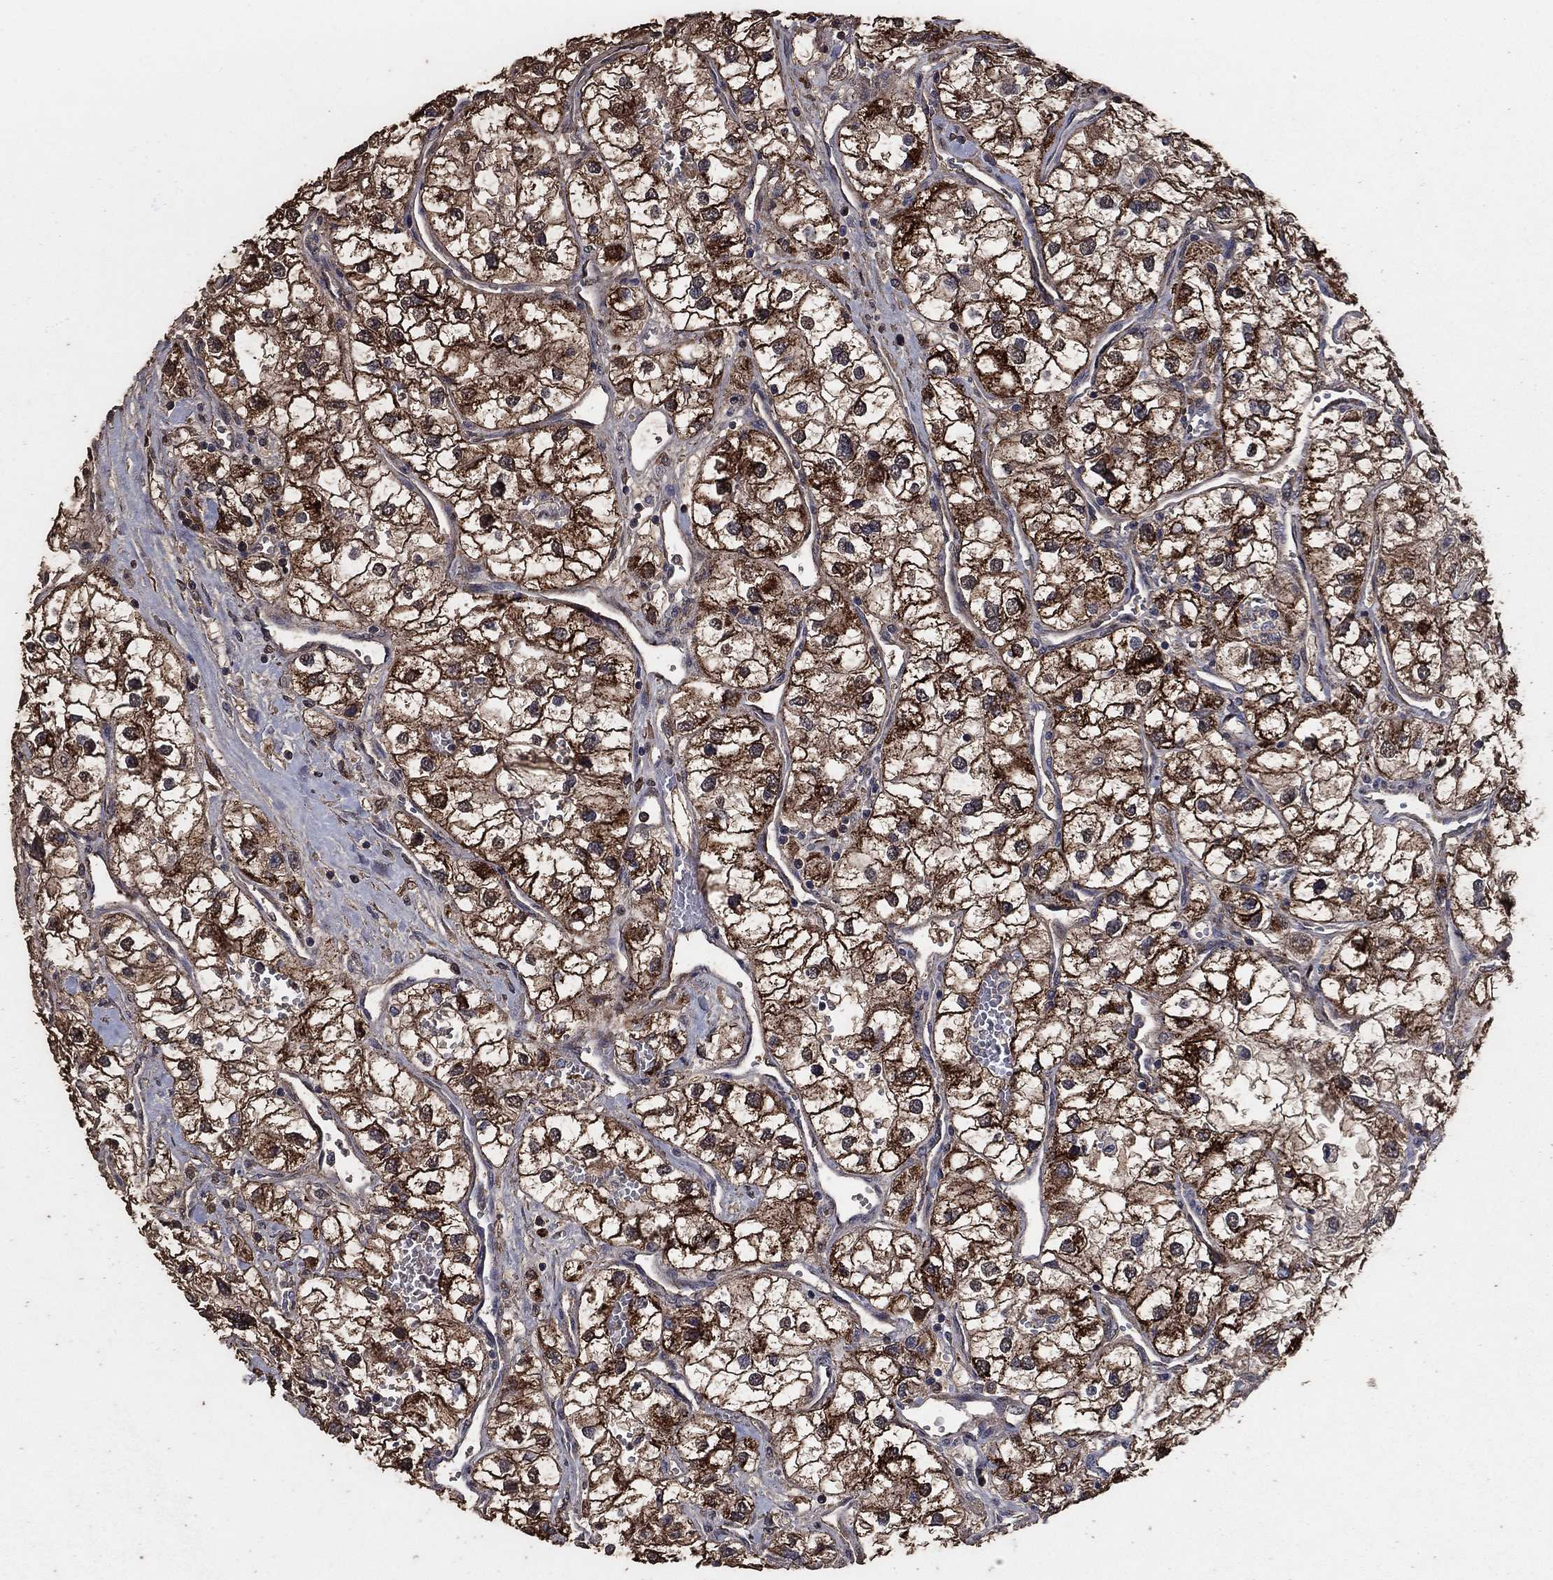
{"staining": {"intensity": "strong", "quantity": ">75%", "location": "cytoplasmic/membranous"}, "tissue": "renal cancer", "cell_type": "Tumor cells", "image_type": "cancer", "snomed": [{"axis": "morphology", "description": "Adenocarcinoma, NOS"}, {"axis": "topography", "description": "Kidney"}], "caption": "A histopathology image showing strong cytoplasmic/membranous positivity in about >75% of tumor cells in renal cancer (adenocarcinoma), as visualized by brown immunohistochemical staining.", "gene": "MRPS24", "patient": {"sex": "male", "age": 59}}